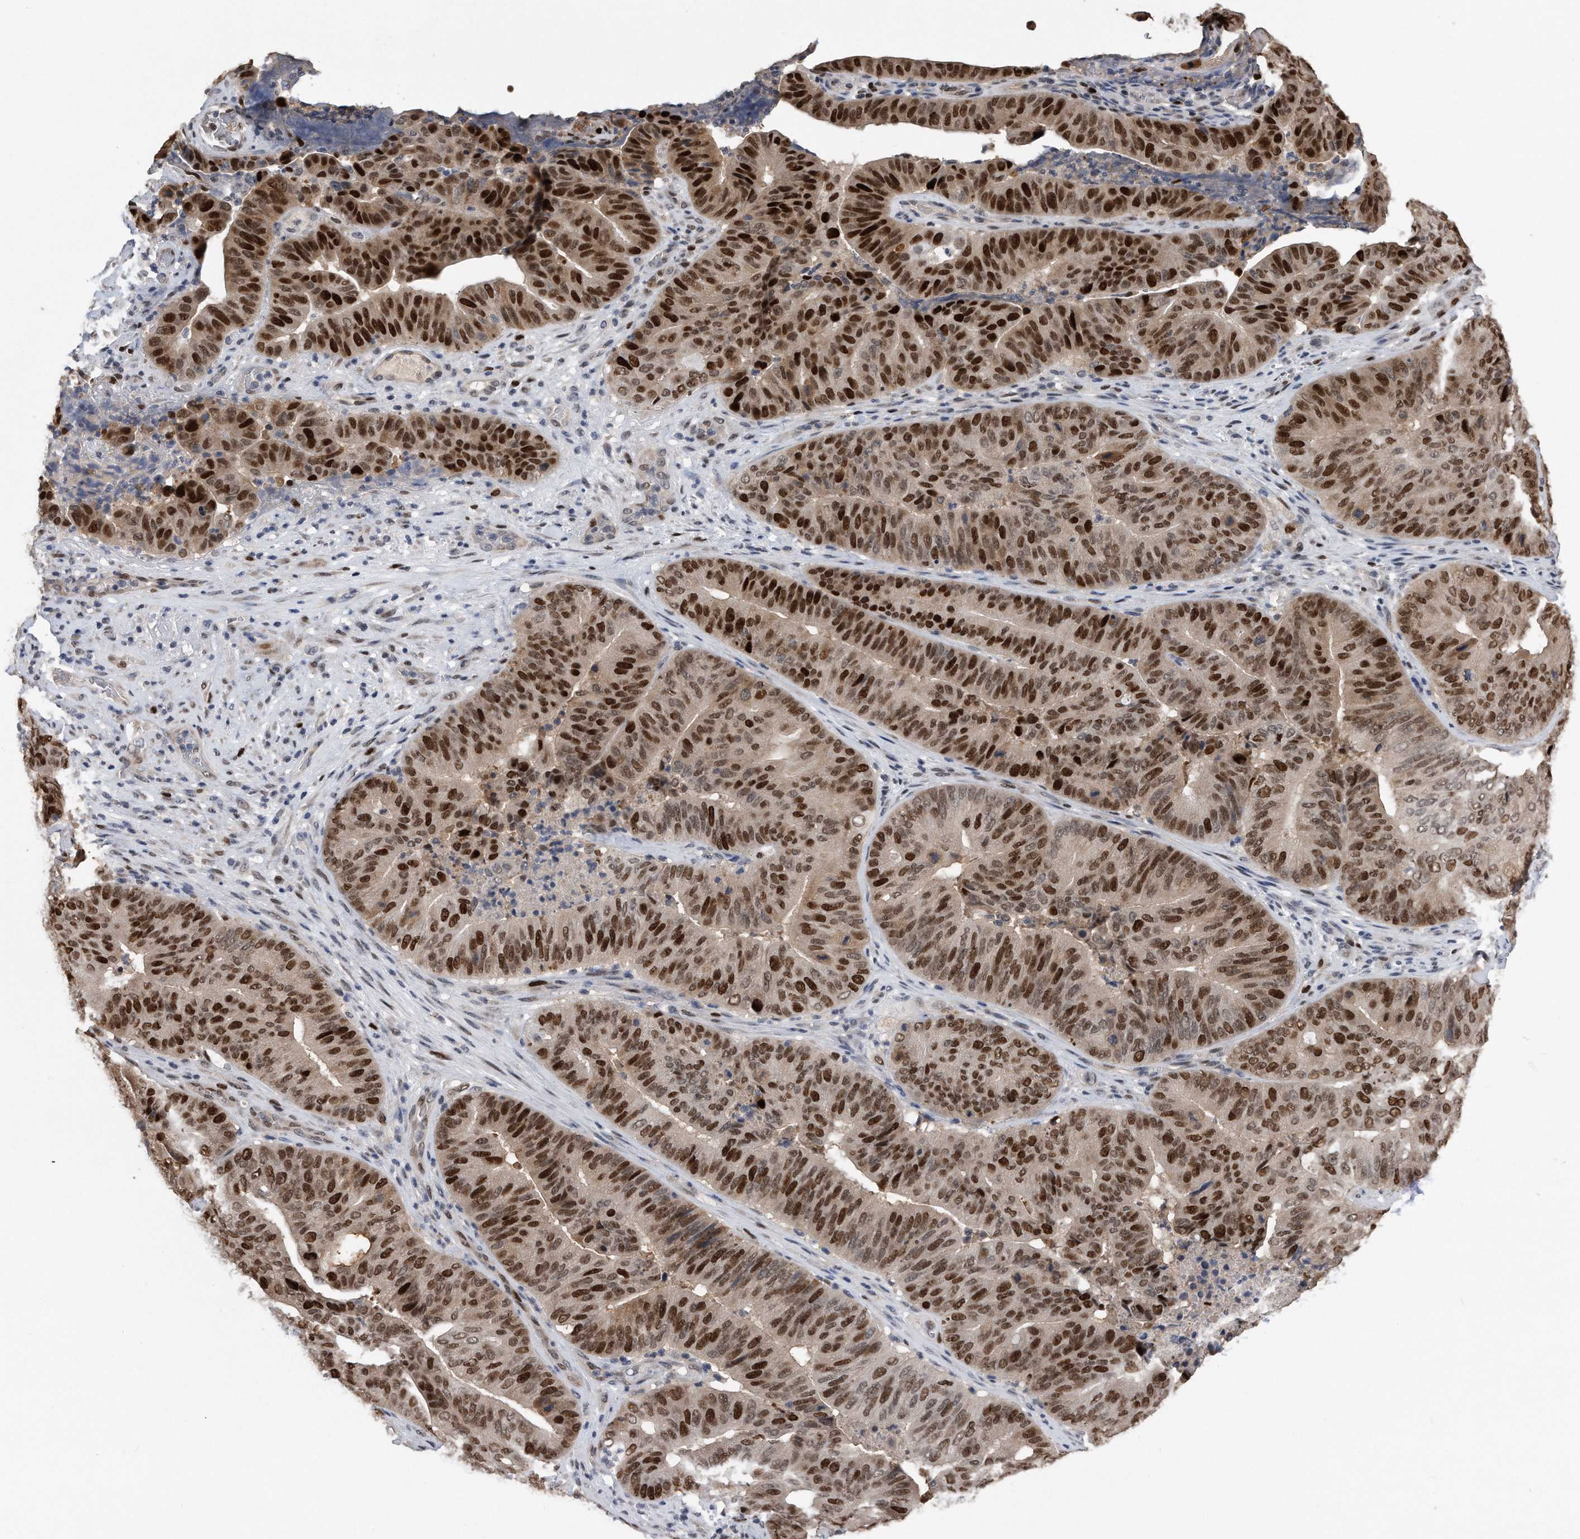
{"staining": {"intensity": "strong", "quantity": ">75%", "location": "nuclear"}, "tissue": "pancreatic cancer", "cell_type": "Tumor cells", "image_type": "cancer", "snomed": [{"axis": "morphology", "description": "Adenocarcinoma, NOS"}, {"axis": "topography", "description": "Pancreas"}], "caption": "There is high levels of strong nuclear positivity in tumor cells of pancreatic cancer (adenocarcinoma), as demonstrated by immunohistochemical staining (brown color).", "gene": "PCNA", "patient": {"sex": "female", "age": 77}}